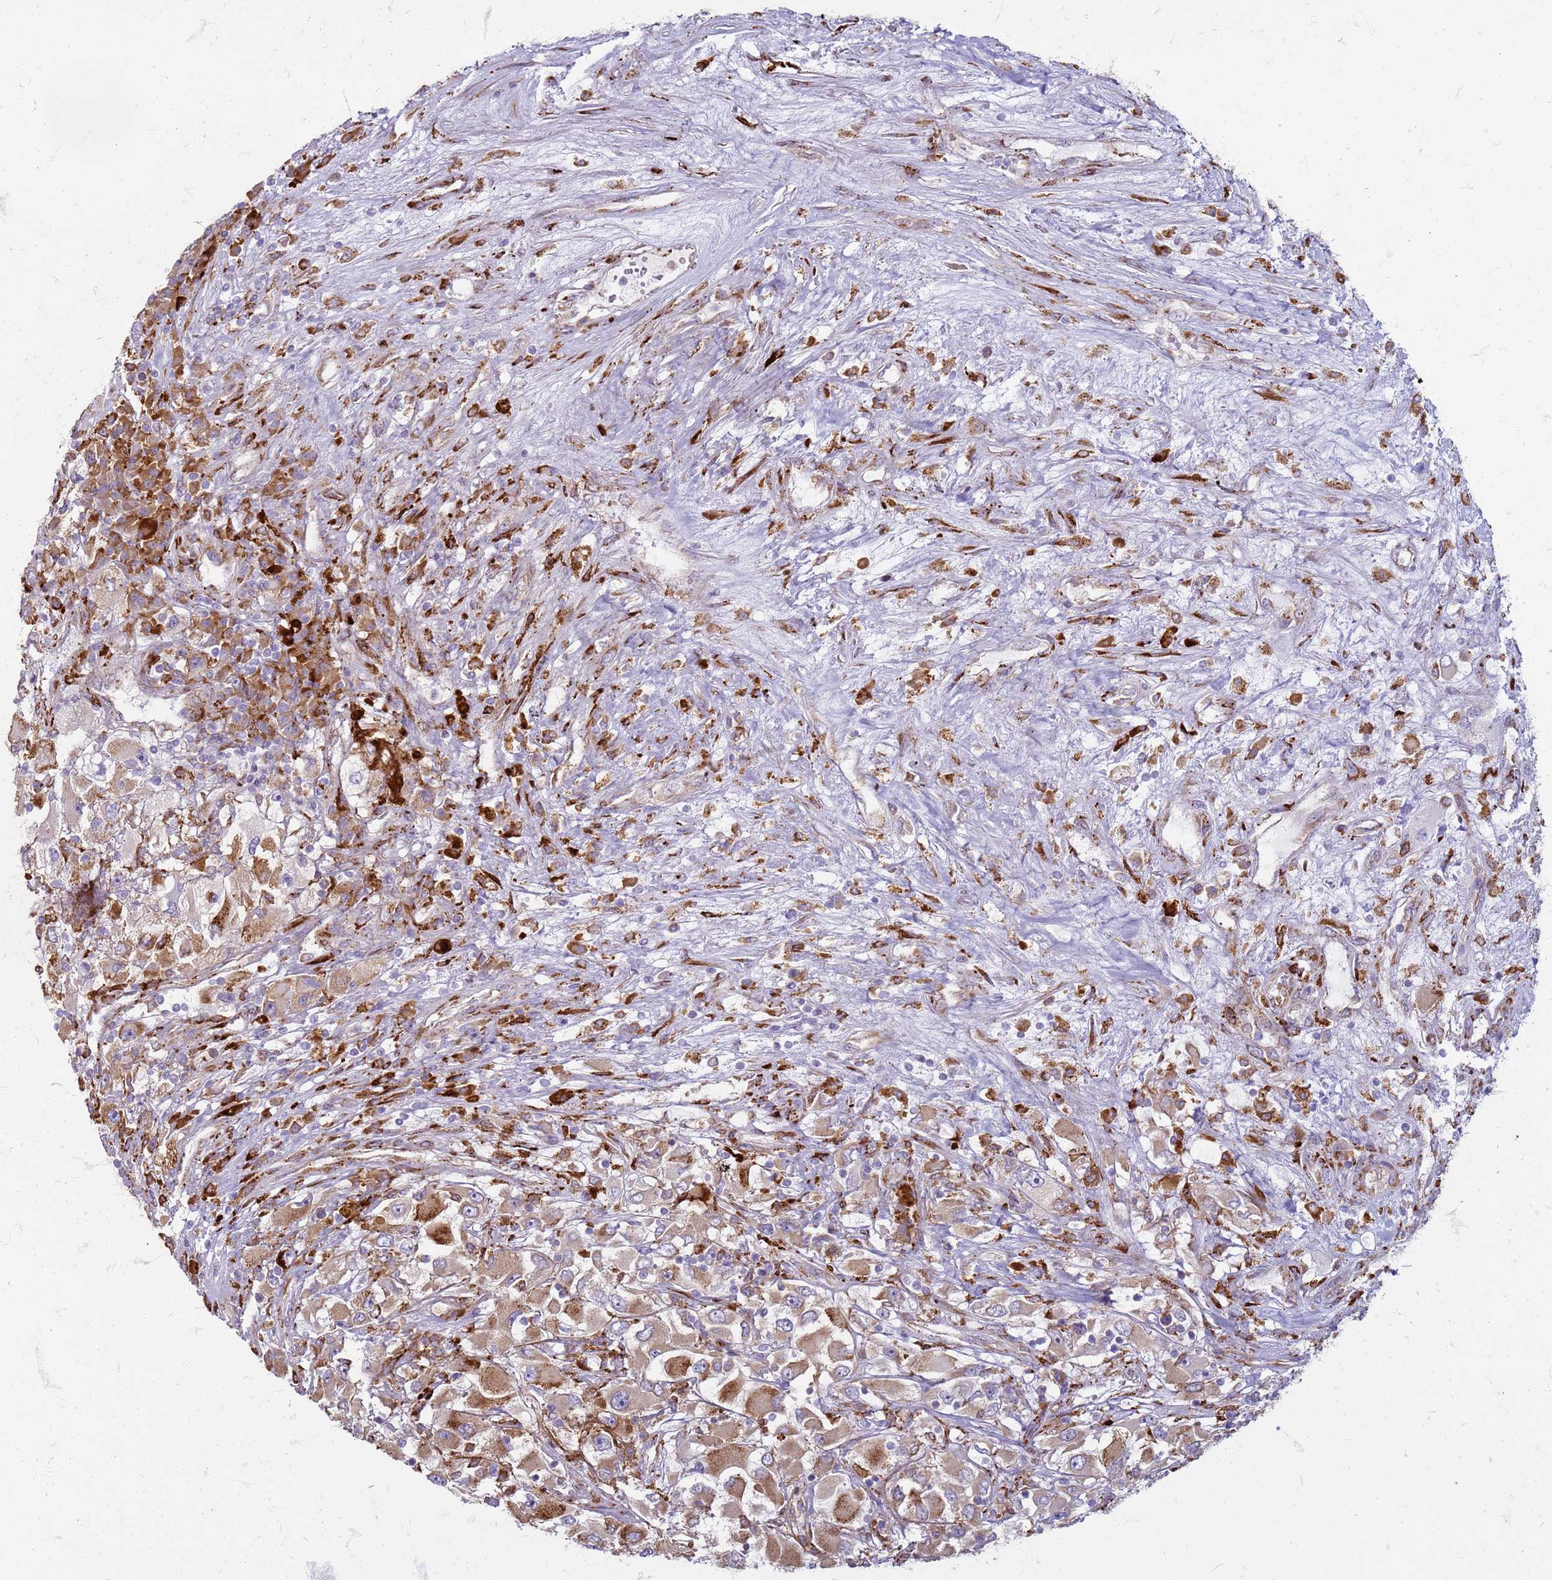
{"staining": {"intensity": "moderate", "quantity": ">75%", "location": "cytoplasmic/membranous"}, "tissue": "renal cancer", "cell_type": "Tumor cells", "image_type": "cancer", "snomed": [{"axis": "morphology", "description": "Adenocarcinoma, NOS"}, {"axis": "topography", "description": "Kidney"}], "caption": "Immunohistochemical staining of human renal cancer (adenocarcinoma) reveals moderate cytoplasmic/membranous protein positivity in about >75% of tumor cells.", "gene": "PDK3", "patient": {"sex": "female", "age": 52}}